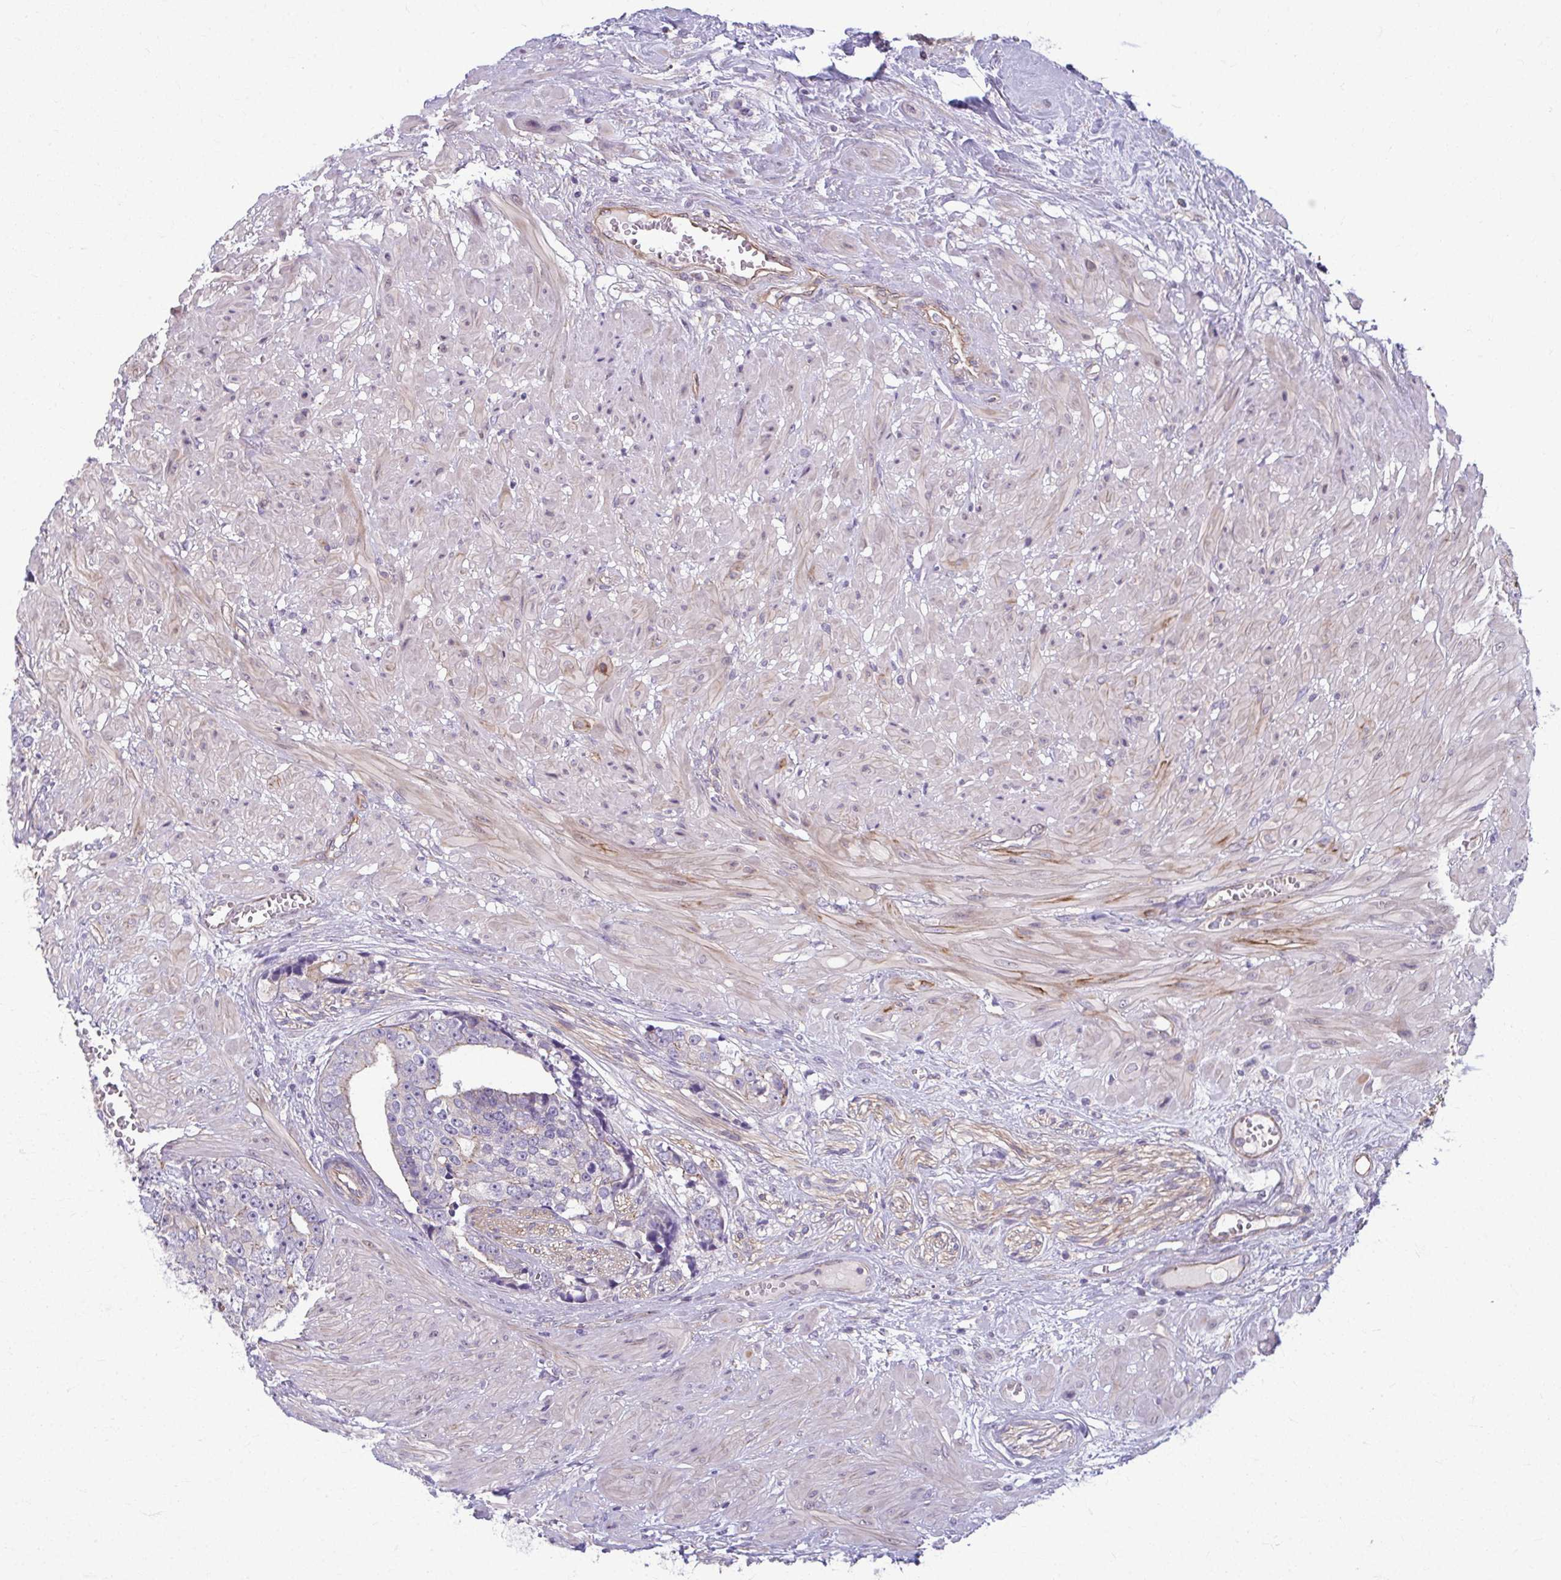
{"staining": {"intensity": "moderate", "quantity": "<25%", "location": "cytoplasmic/membranous"}, "tissue": "prostate cancer", "cell_type": "Tumor cells", "image_type": "cancer", "snomed": [{"axis": "morphology", "description": "Adenocarcinoma, High grade"}, {"axis": "topography", "description": "Prostate"}], "caption": "Prostate adenocarcinoma (high-grade) stained for a protein (brown) shows moderate cytoplasmic/membranous positive staining in approximately <25% of tumor cells.", "gene": "EID2B", "patient": {"sex": "male", "age": 71}}